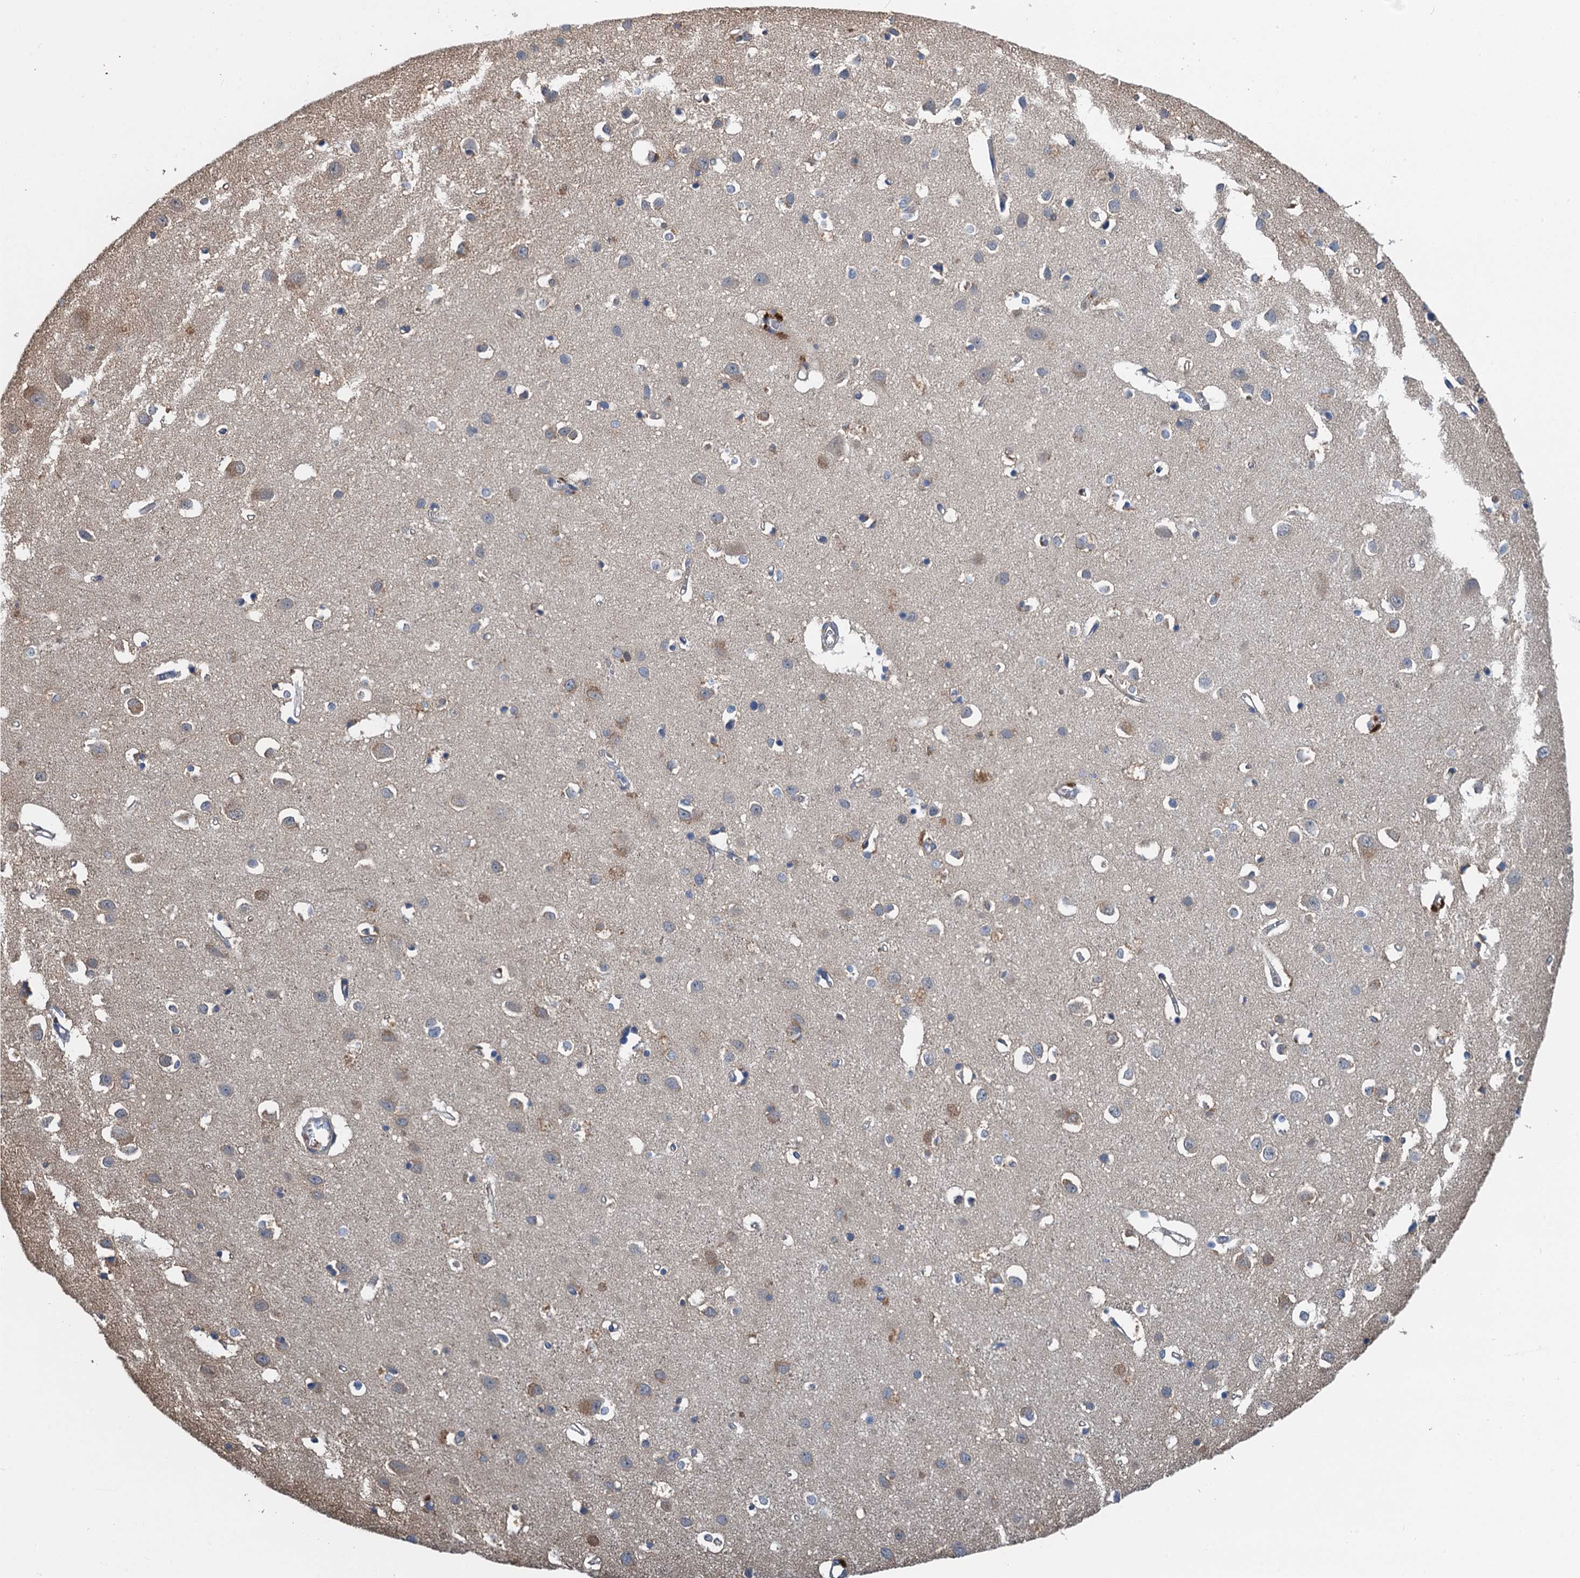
{"staining": {"intensity": "negative", "quantity": "none", "location": "none"}, "tissue": "cerebral cortex", "cell_type": "Endothelial cells", "image_type": "normal", "snomed": [{"axis": "morphology", "description": "Normal tissue, NOS"}, {"axis": "topography", "description": "Cerebral cortex"}], "caption": "The immunohistochemistry (IHC) photomicrograph has no significant expression in endothelial cells of cerebral cortex.", "gene": "ZNF606", "patient": {"sex": "female", "age": 64}}